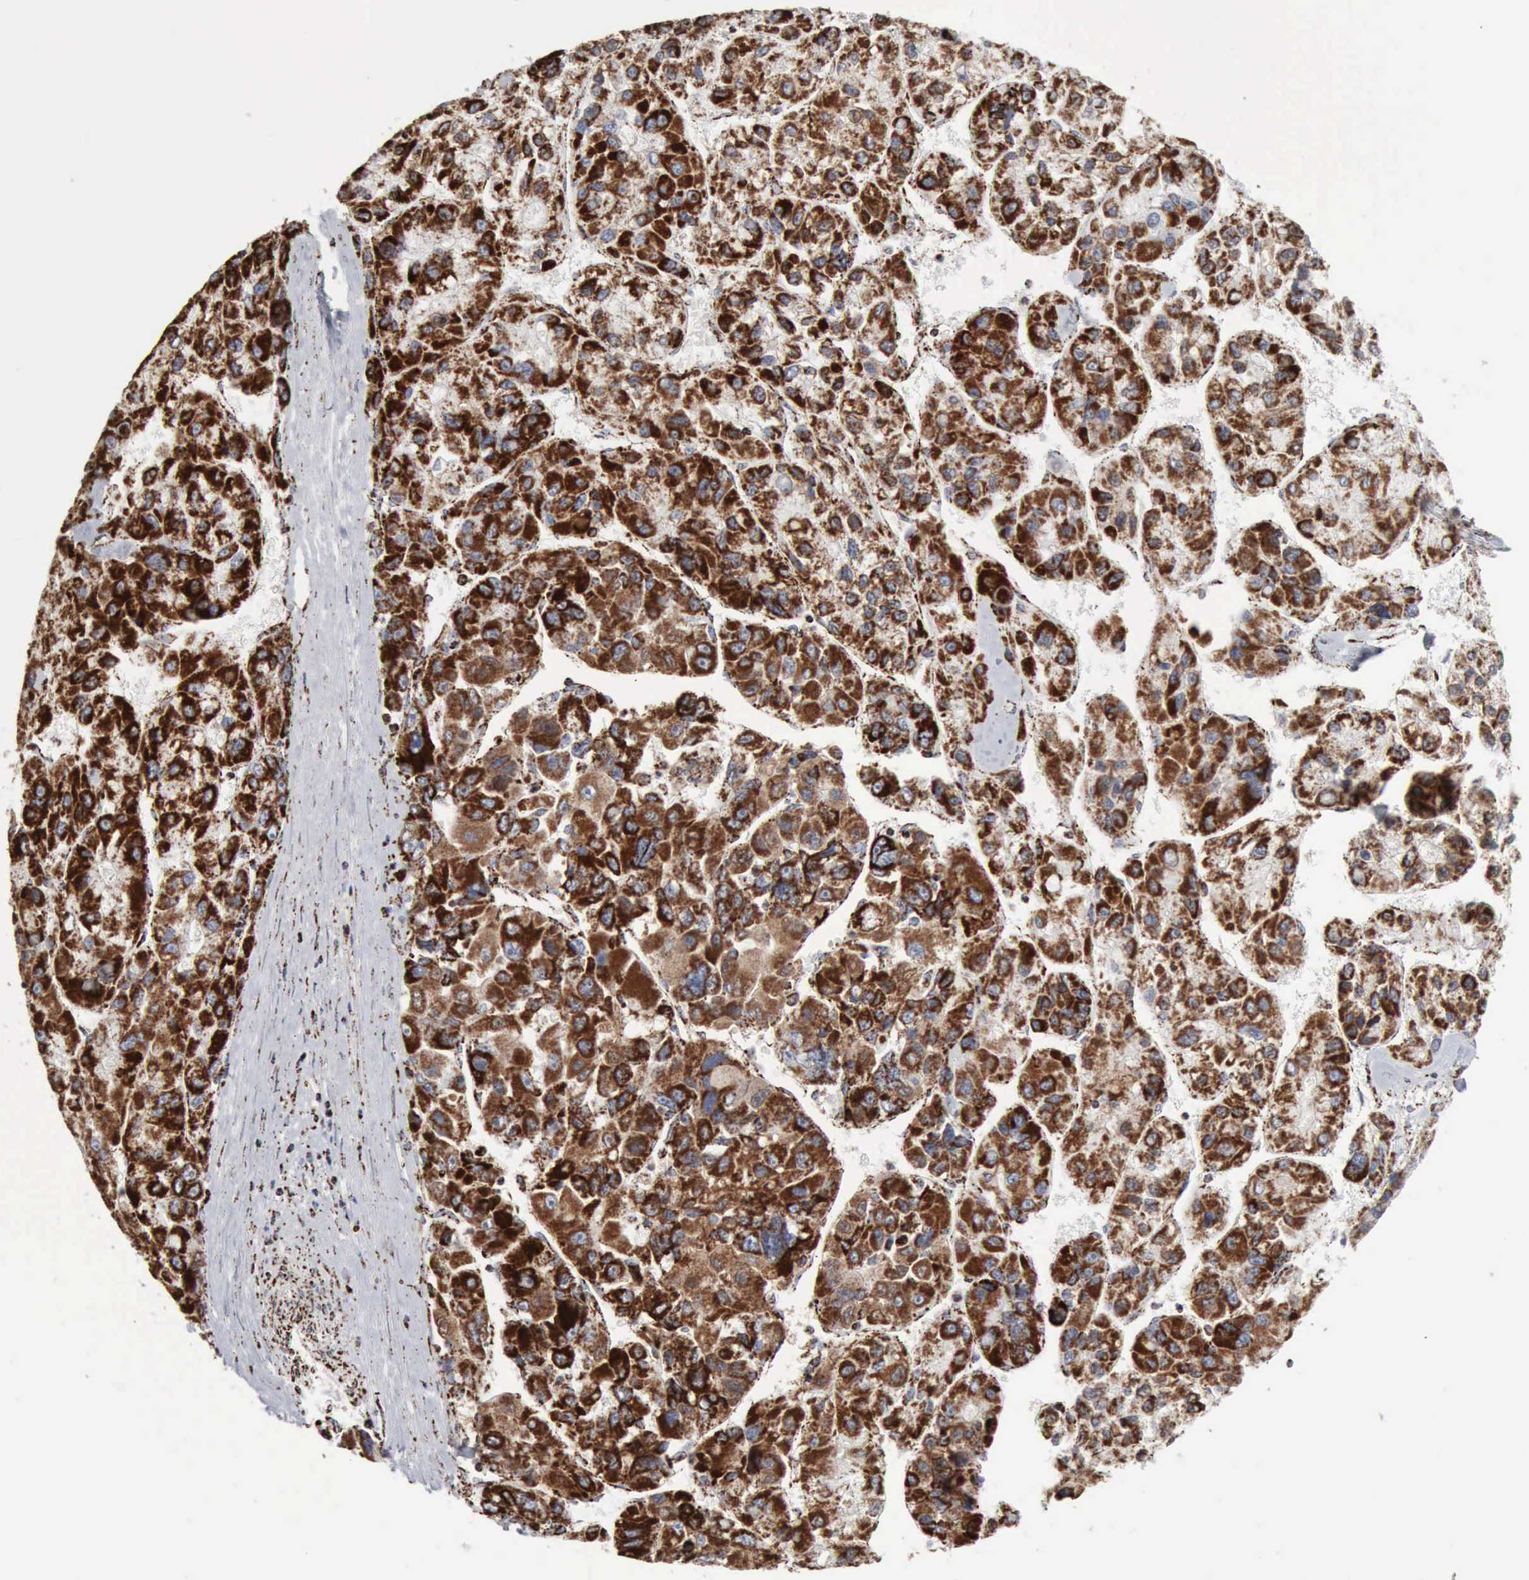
{"staining": {"intensity": "strong", "quantity": ">75%", "location": "cytoplasmic/membranous"}, "tissue": "liver cancer", "cell_type": "Tumor cells", "image_type": "cancer", "snomed": [{"axis": "morphology", "description": "Carcinoma, Hepatocellular, NOS"}, {"axis": "topography", "description": "Liver"}], "caption": "Human liver hepatocellular carcinoma stained with a brown dye reveals strong cytoplasmic/membranous positive positivity in about >75% of tumor cells.", "gene": "ACO2", "patient": {"sex": "male", "age": 64}}